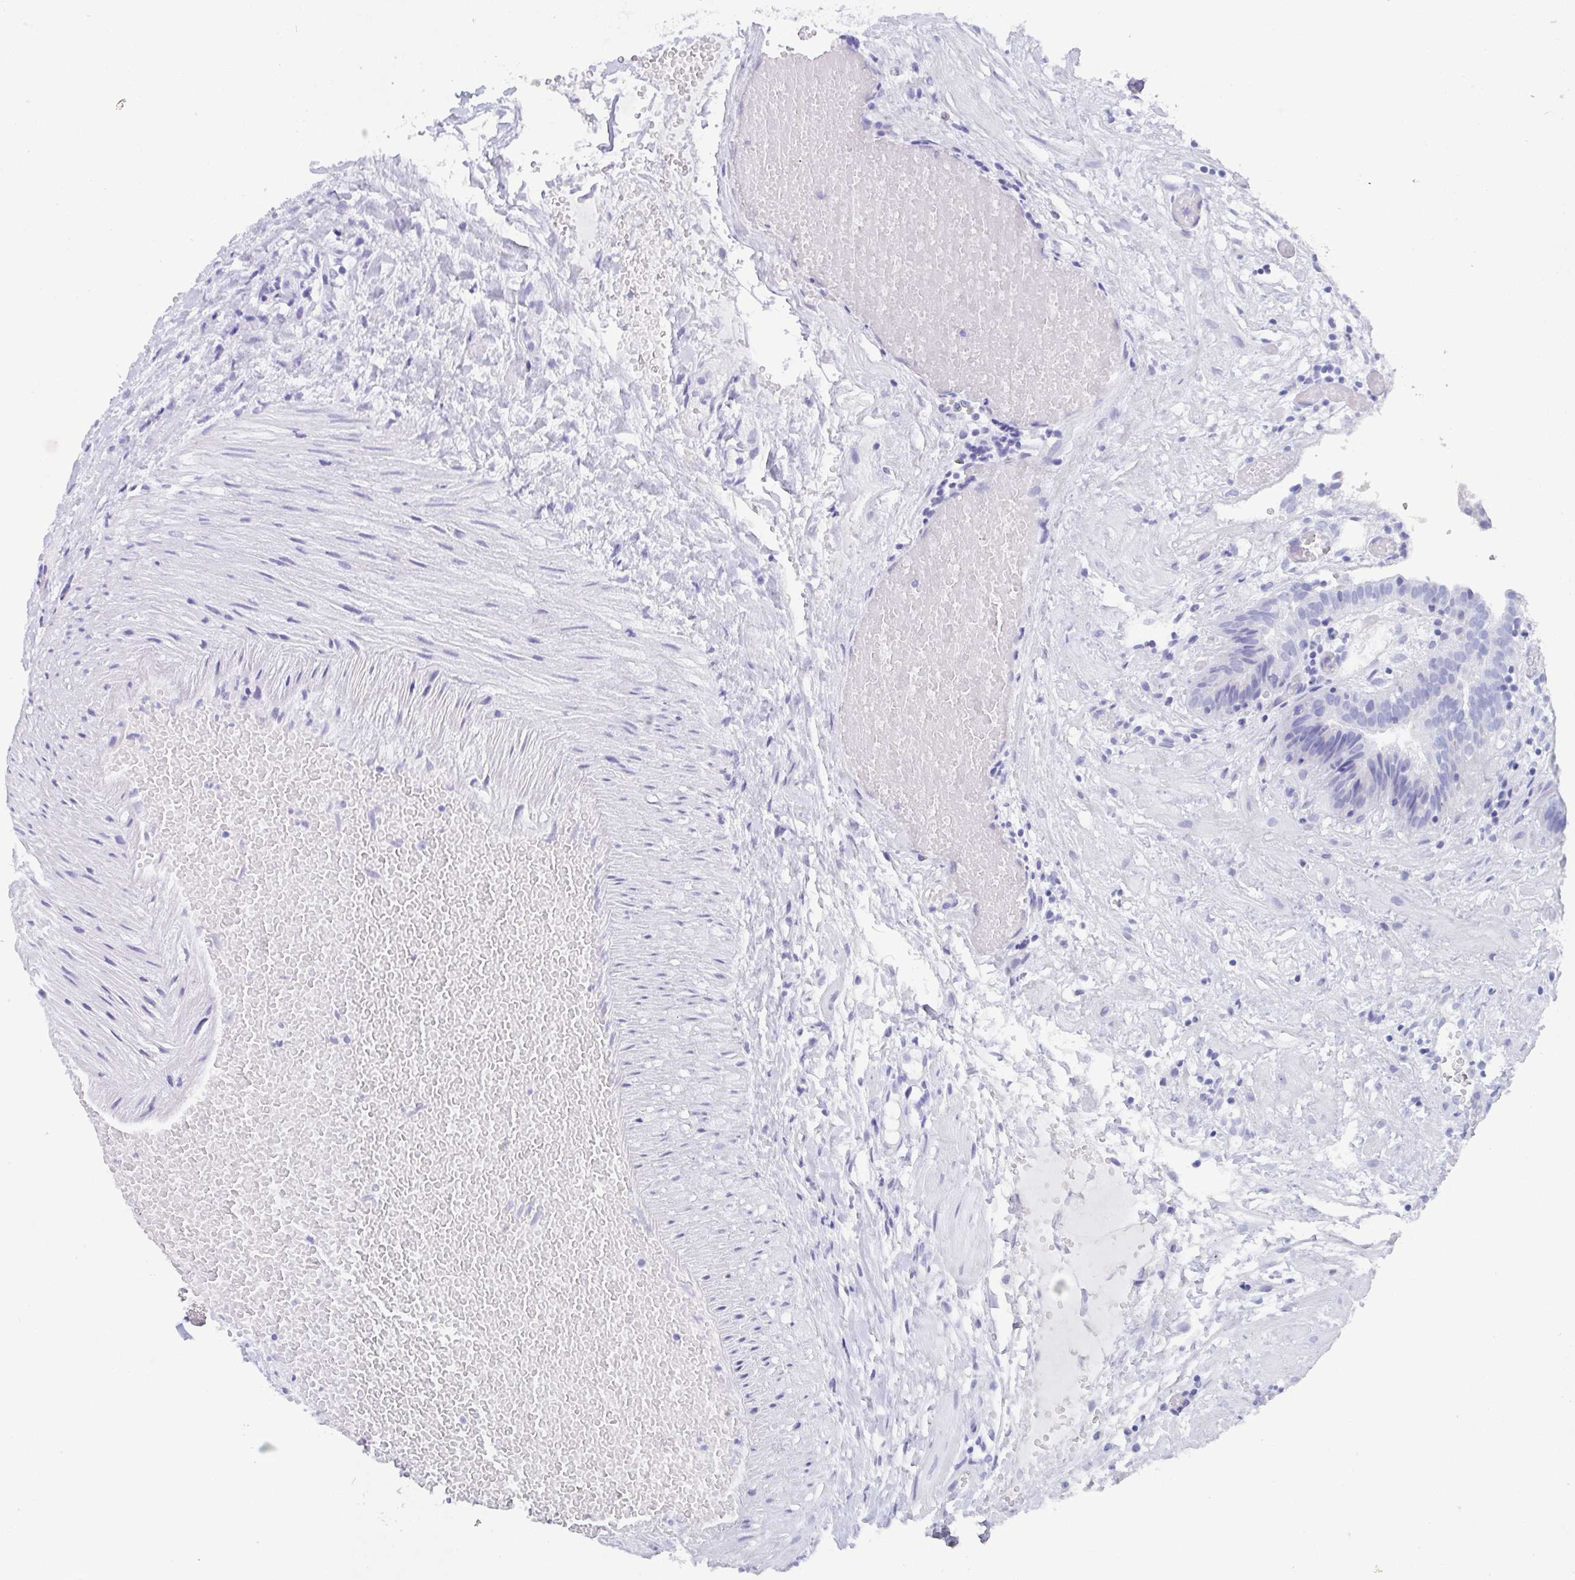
{"staining": {"intensity": "negative", "quantity": "none", "location": "none"}, "tissue": "fallopian tube", "cell_type": "Glandular cells", "image_type": "normal", "snomed": [{"axis": "morphology", "description": "Normal tissue, NOS"}, {"axis": "topography", "description": "Fallopian tube"}], "caption": "Benign fallopian tube was stained to show a protein in brown. There is no significant positivity in glandular cells.", "gene": "SCGN", "patient": {"sex": "female", "age": 37}}